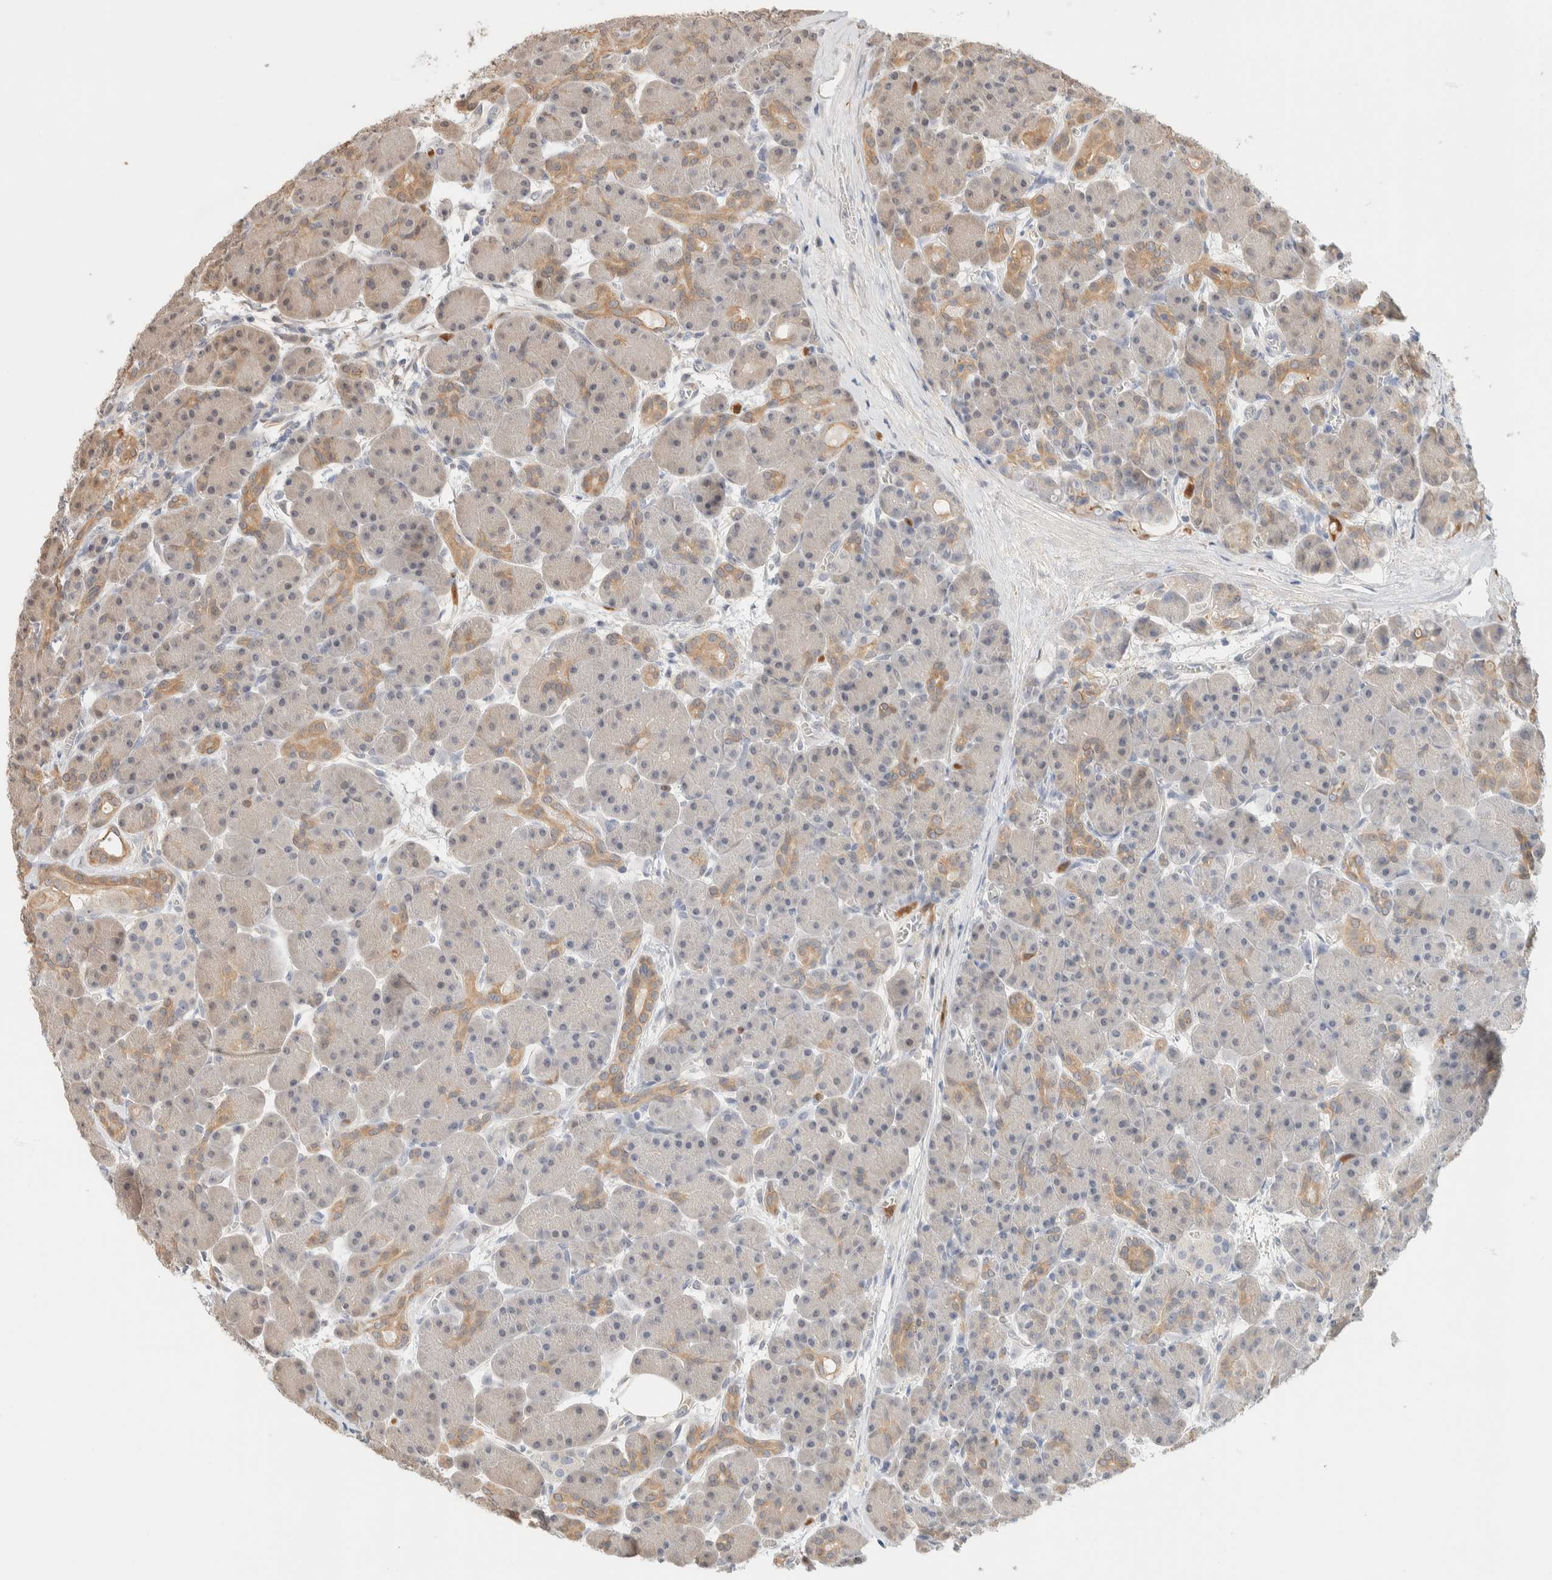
{"staining": {"intensity": "moderate", "quantity": "<25%", "location": "cytoplasmic/membranous"}, "tissue": "pancreas", "cell_type": "Exocrine glandular cells", "image_type": "normal", "snomed": [{"axis": "morphology", "description": "Normal tissue, NOS"}, {"axis": "topography", "description": "Pancreas"}], "caption": "Immunohistochemical staining of unremarkable human pancreas reveals moderate cytoplasmic/membranous protein staining in about <25% of exocrine glandular cells.", "gene": "SETD4", "patient": {"sex": "male", "age": 63}}